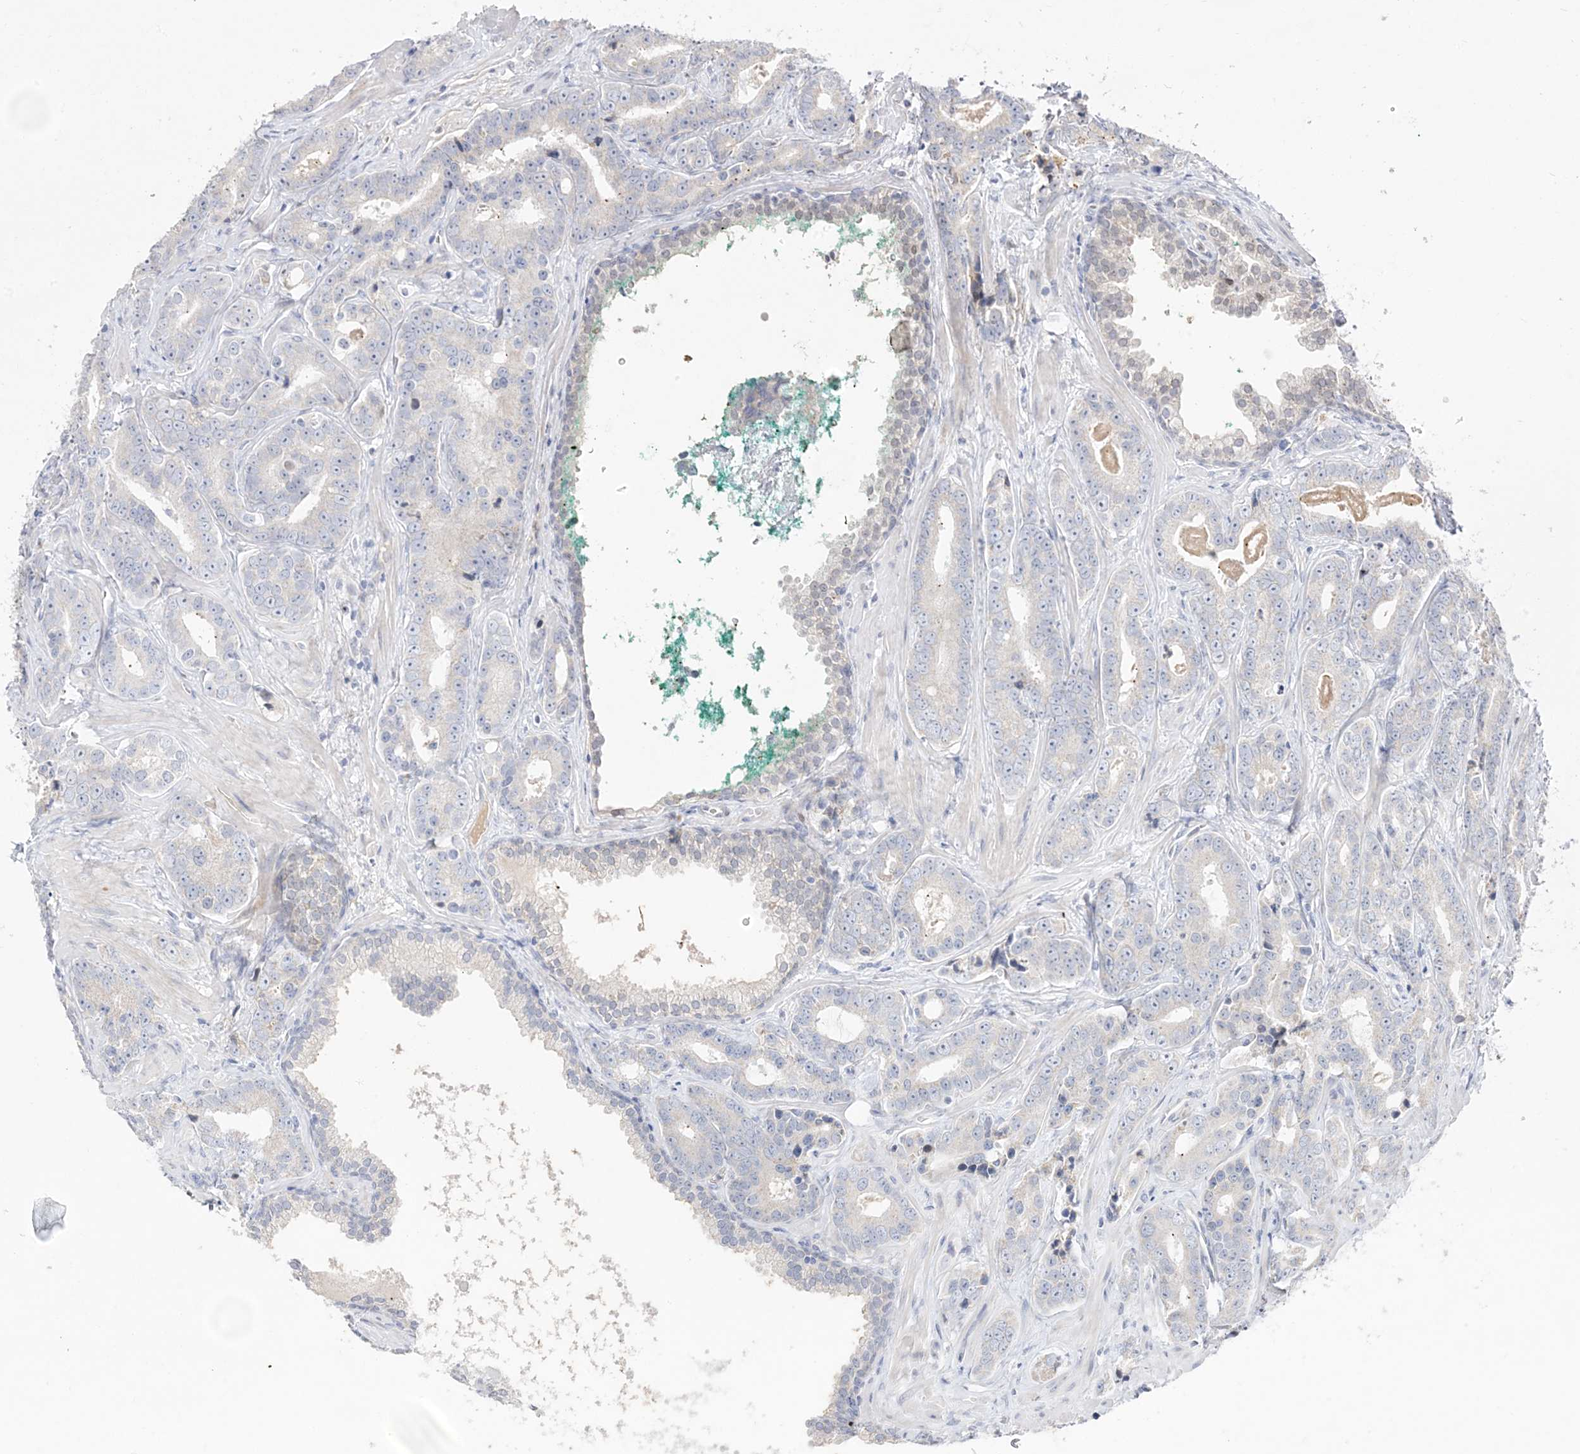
{"staining": {"intensity": "weak", "quantity": "<25%", "location": "cytoplasmic/membranous"}, "tissue": "prostate cancer", "cell_type": "Tumor cells", "image_type": "cancer", "snomed": [{"axis": "morphology", "description": "Adenocarcinoma, High grade"}, {"axis": "topography", "description": "Prostate"}], "caption": "This is a histopathology image of IHC staining of prostate cancer, which shows no expression in tumor cells.", "gene": "TRANK1", "patient": {"sex": "male", "age": 62}}